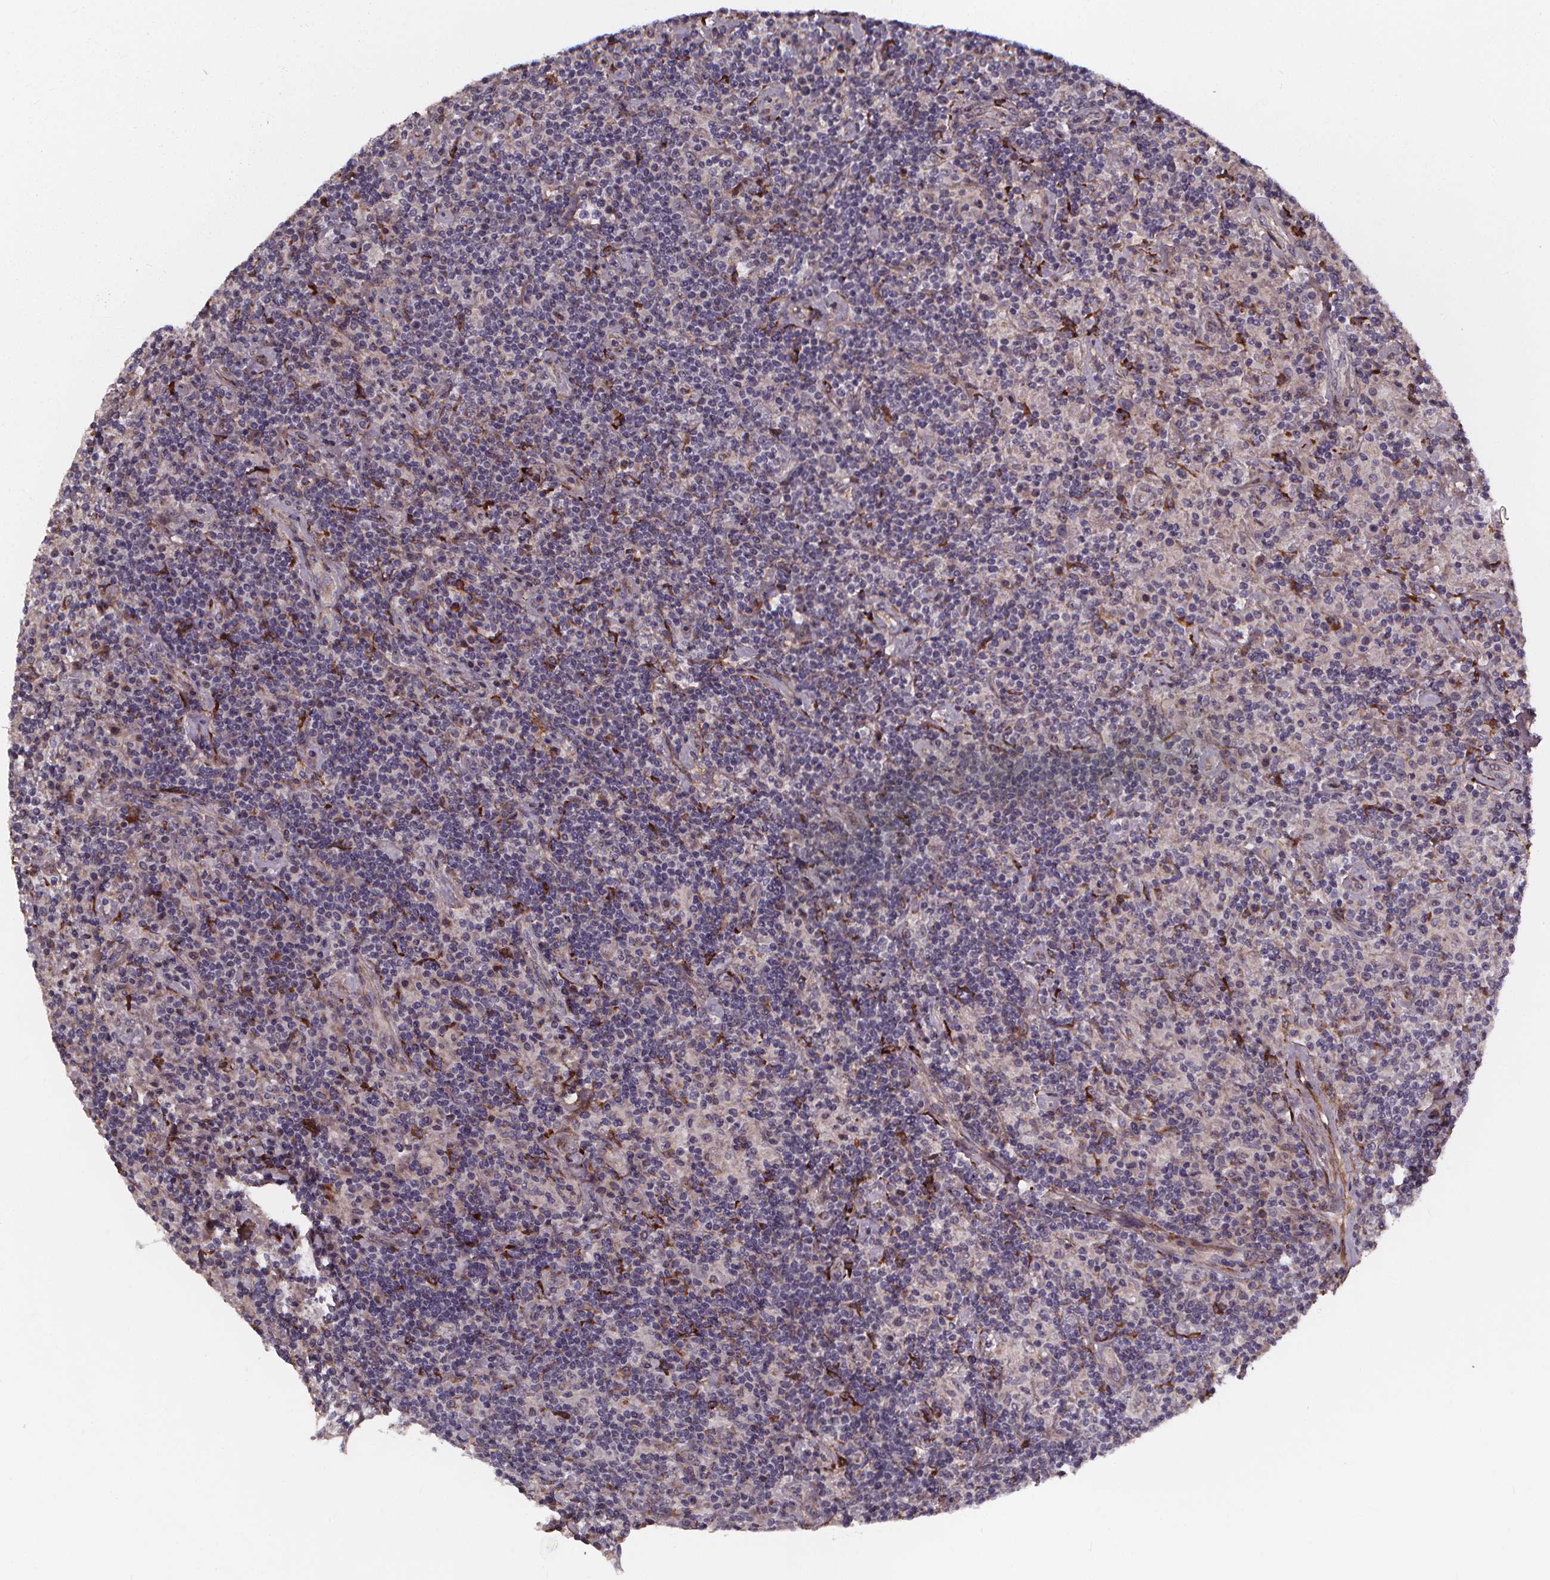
{"staining": {"intensity": "negative", "quantity": "none", "location": "none"}, "tissue": "lymphoma", "cell_type": "Tumor cells", "image_type": "cancer", "snomed": [{"axis": "morphology", "description": "Hodgkin's disease, NOS"}, {"axis": "topography", "description": "Lymph node"}], "caption": "Tumor cells are negative for protein expression in human lymphoma.", "gene": "AEBP1", "patient": {"sex": "male", "age": 70}}